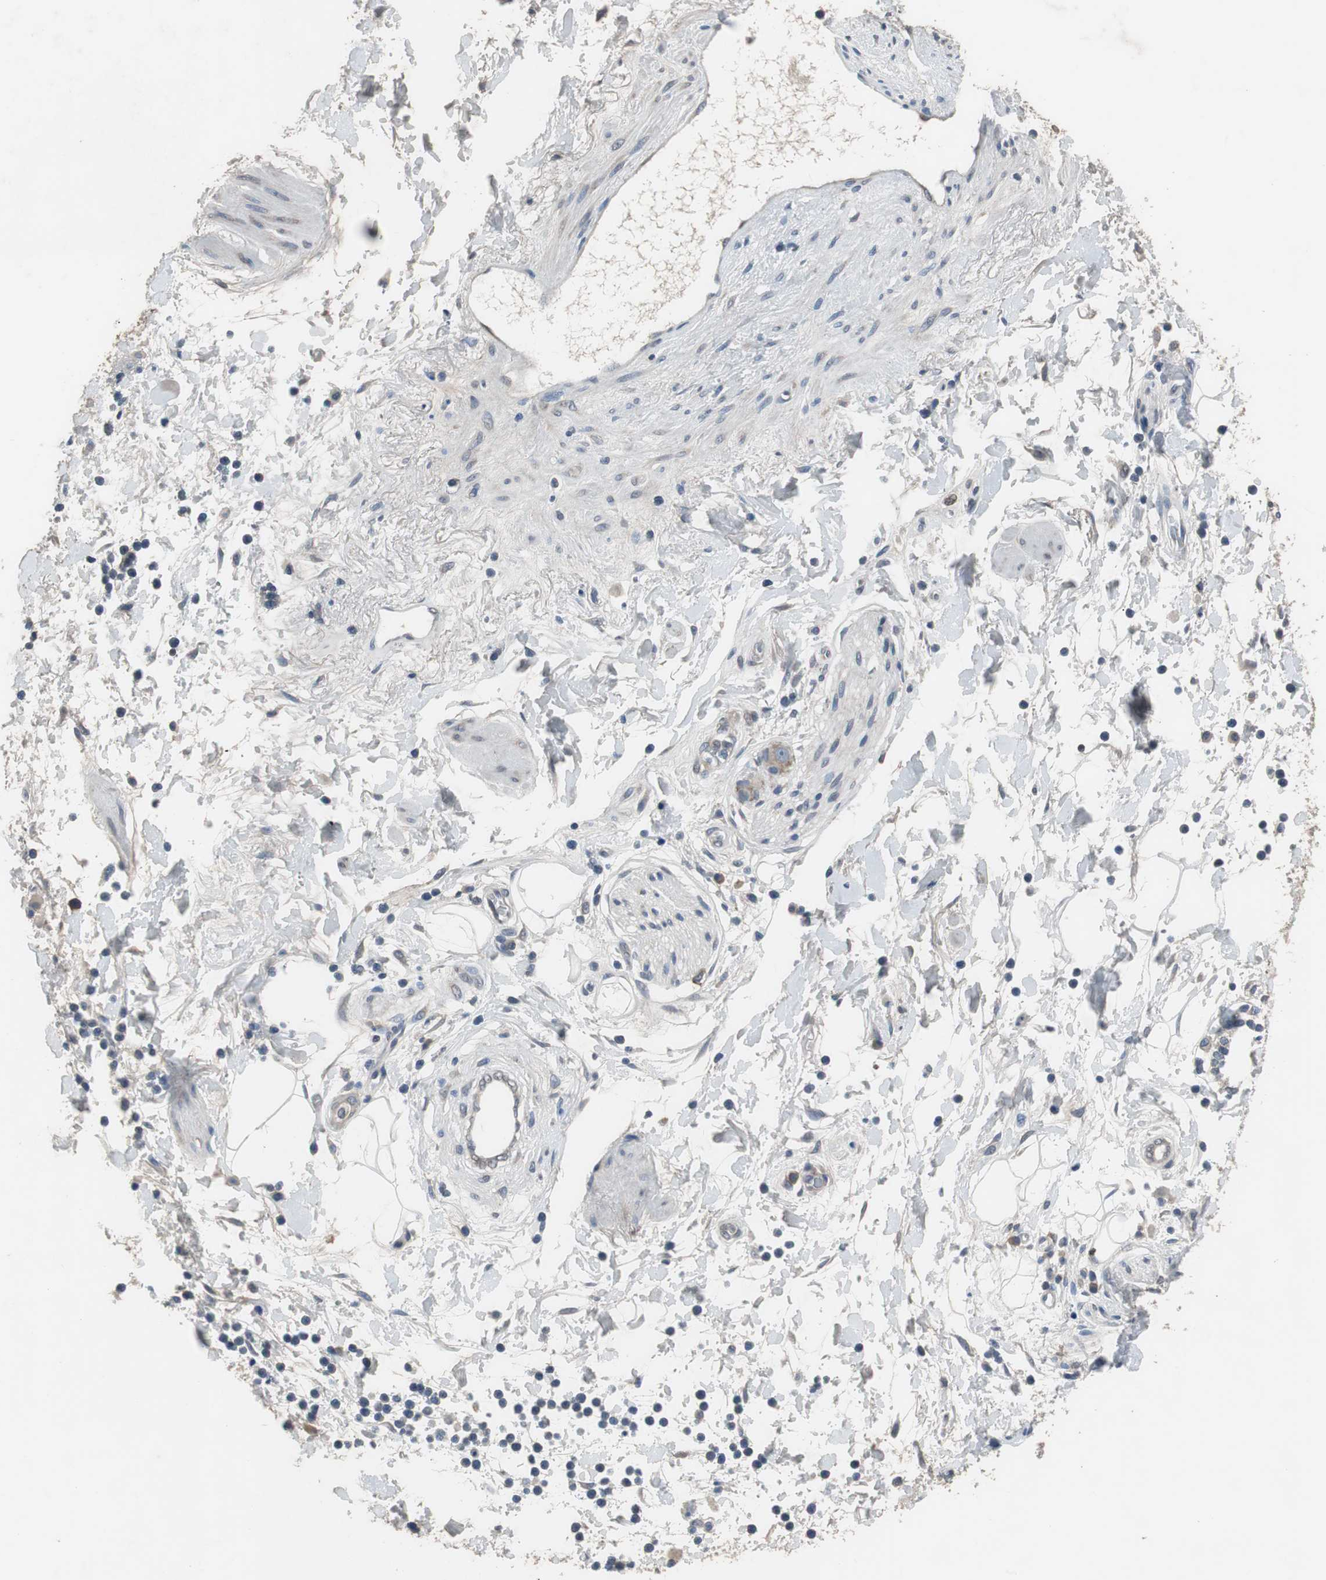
{"staining": {"intensity": "negative", "quantity": "none", "location": "none"}, "tissue": "adipose tissue", "cell_type": "Adipocytes", "image_type": "normal", "snomed": [{"axis": "morphology", "description": "Normal tissue, NOS"}, {"axis": "topography", "description": "Soft tissue"}, {"axis": "topography", "description": "Peripheral nerve tissue"}], "caption": "Image shows no protein expression in adipocytes of benign adipose tissue. (DAB IHC, high magnification).", "gene": "USP10", "patient": {"sex": "female", "age": 71}}